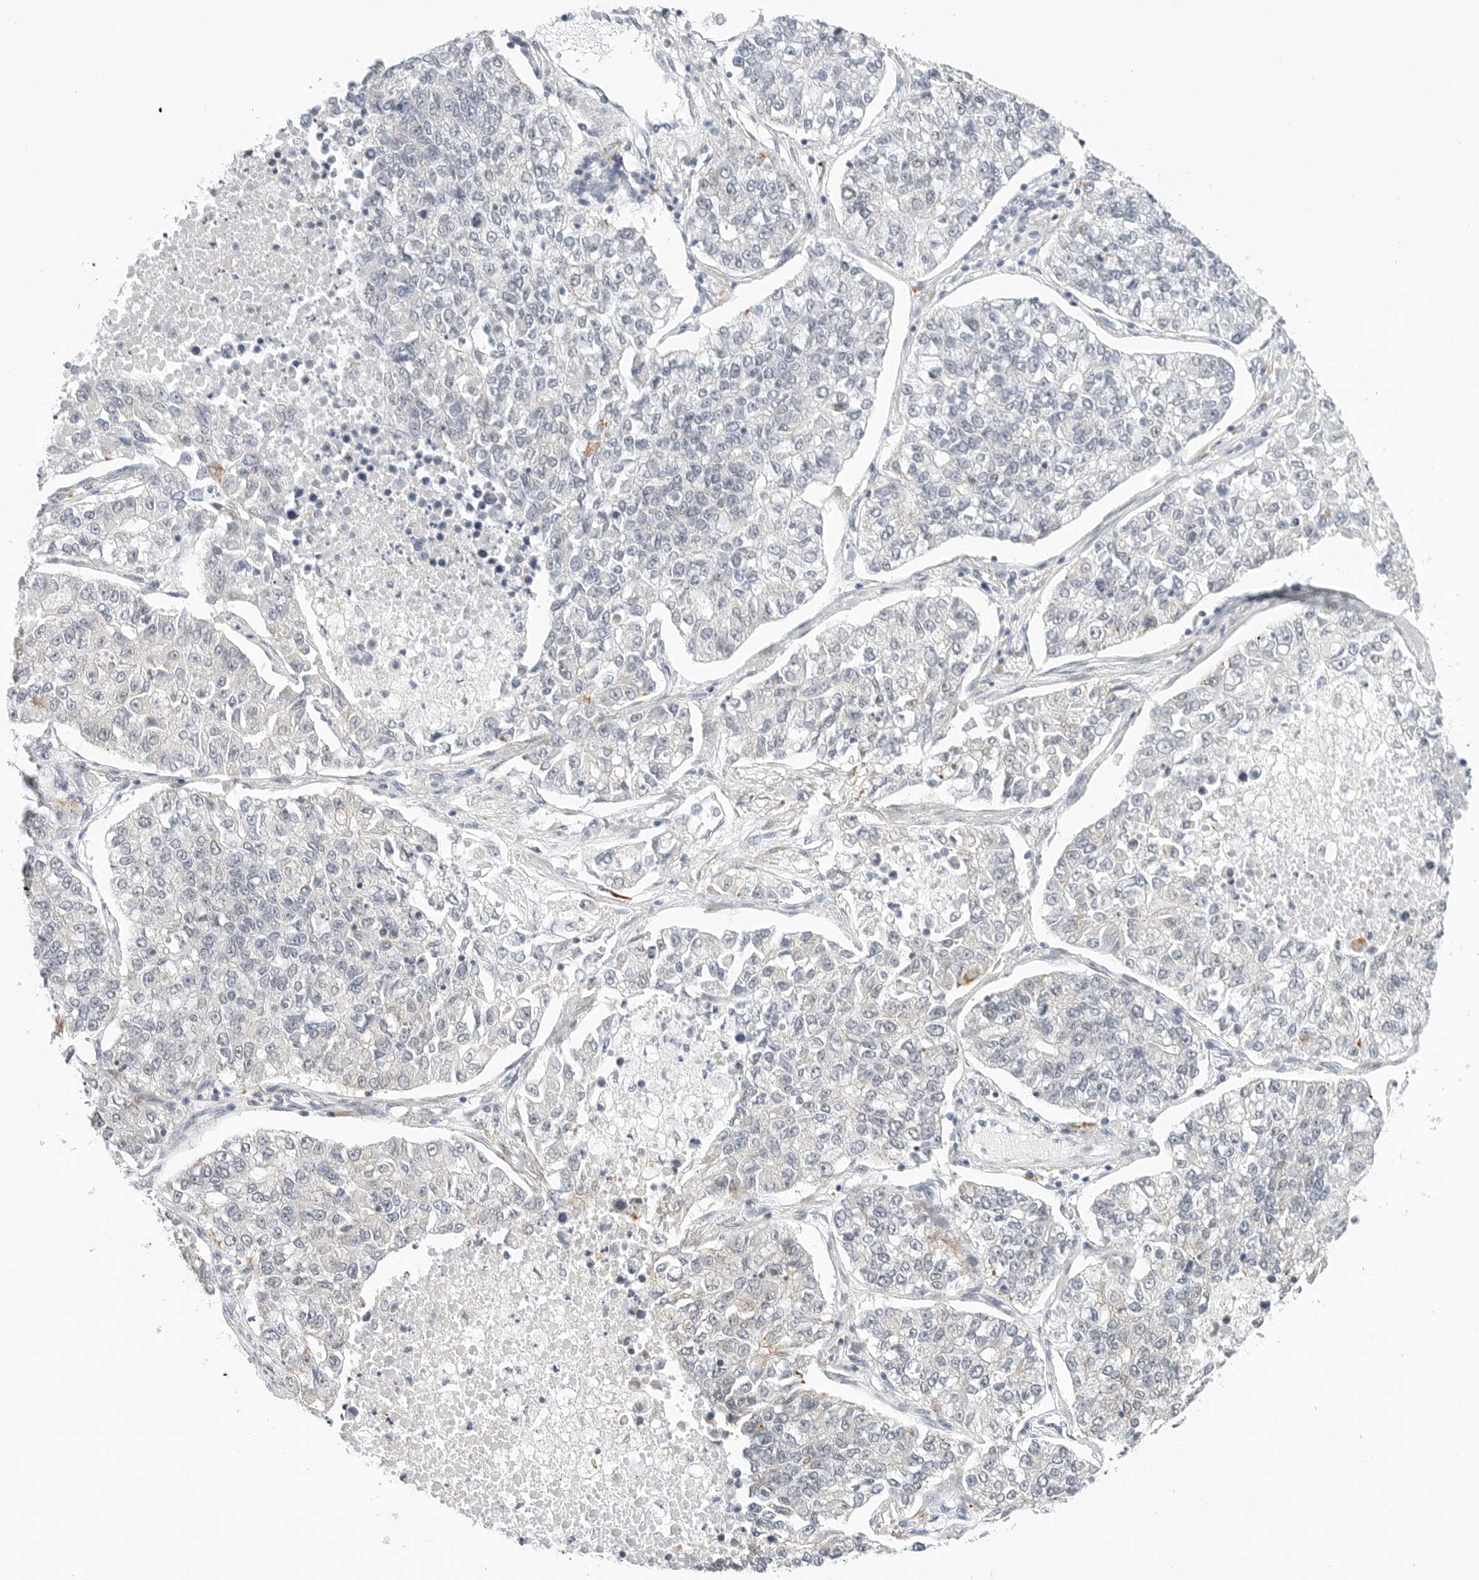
{"staining": {"intensity": "negative", "quantity": "none", "location": "none"}, "tissue": "lung cancer", "cell_type": "Tumor cells", "image_type": "cancer", "snomed": [{"axis": "morphology", "description": "Adenocarcinoma, NOS"}, {"axis": "topography", "description": "Lung"}], "caption": "This photomicrograph is of adenocarcinoma (lung) stained with IHC to label a protein in brown with the nuclei are counter-stained blue. There is no expression in tumor cells. (DAB immunohistochemistry, high magnification).", "gene": "TSEN2", "patient": {"sex": "male", "age": 49}}